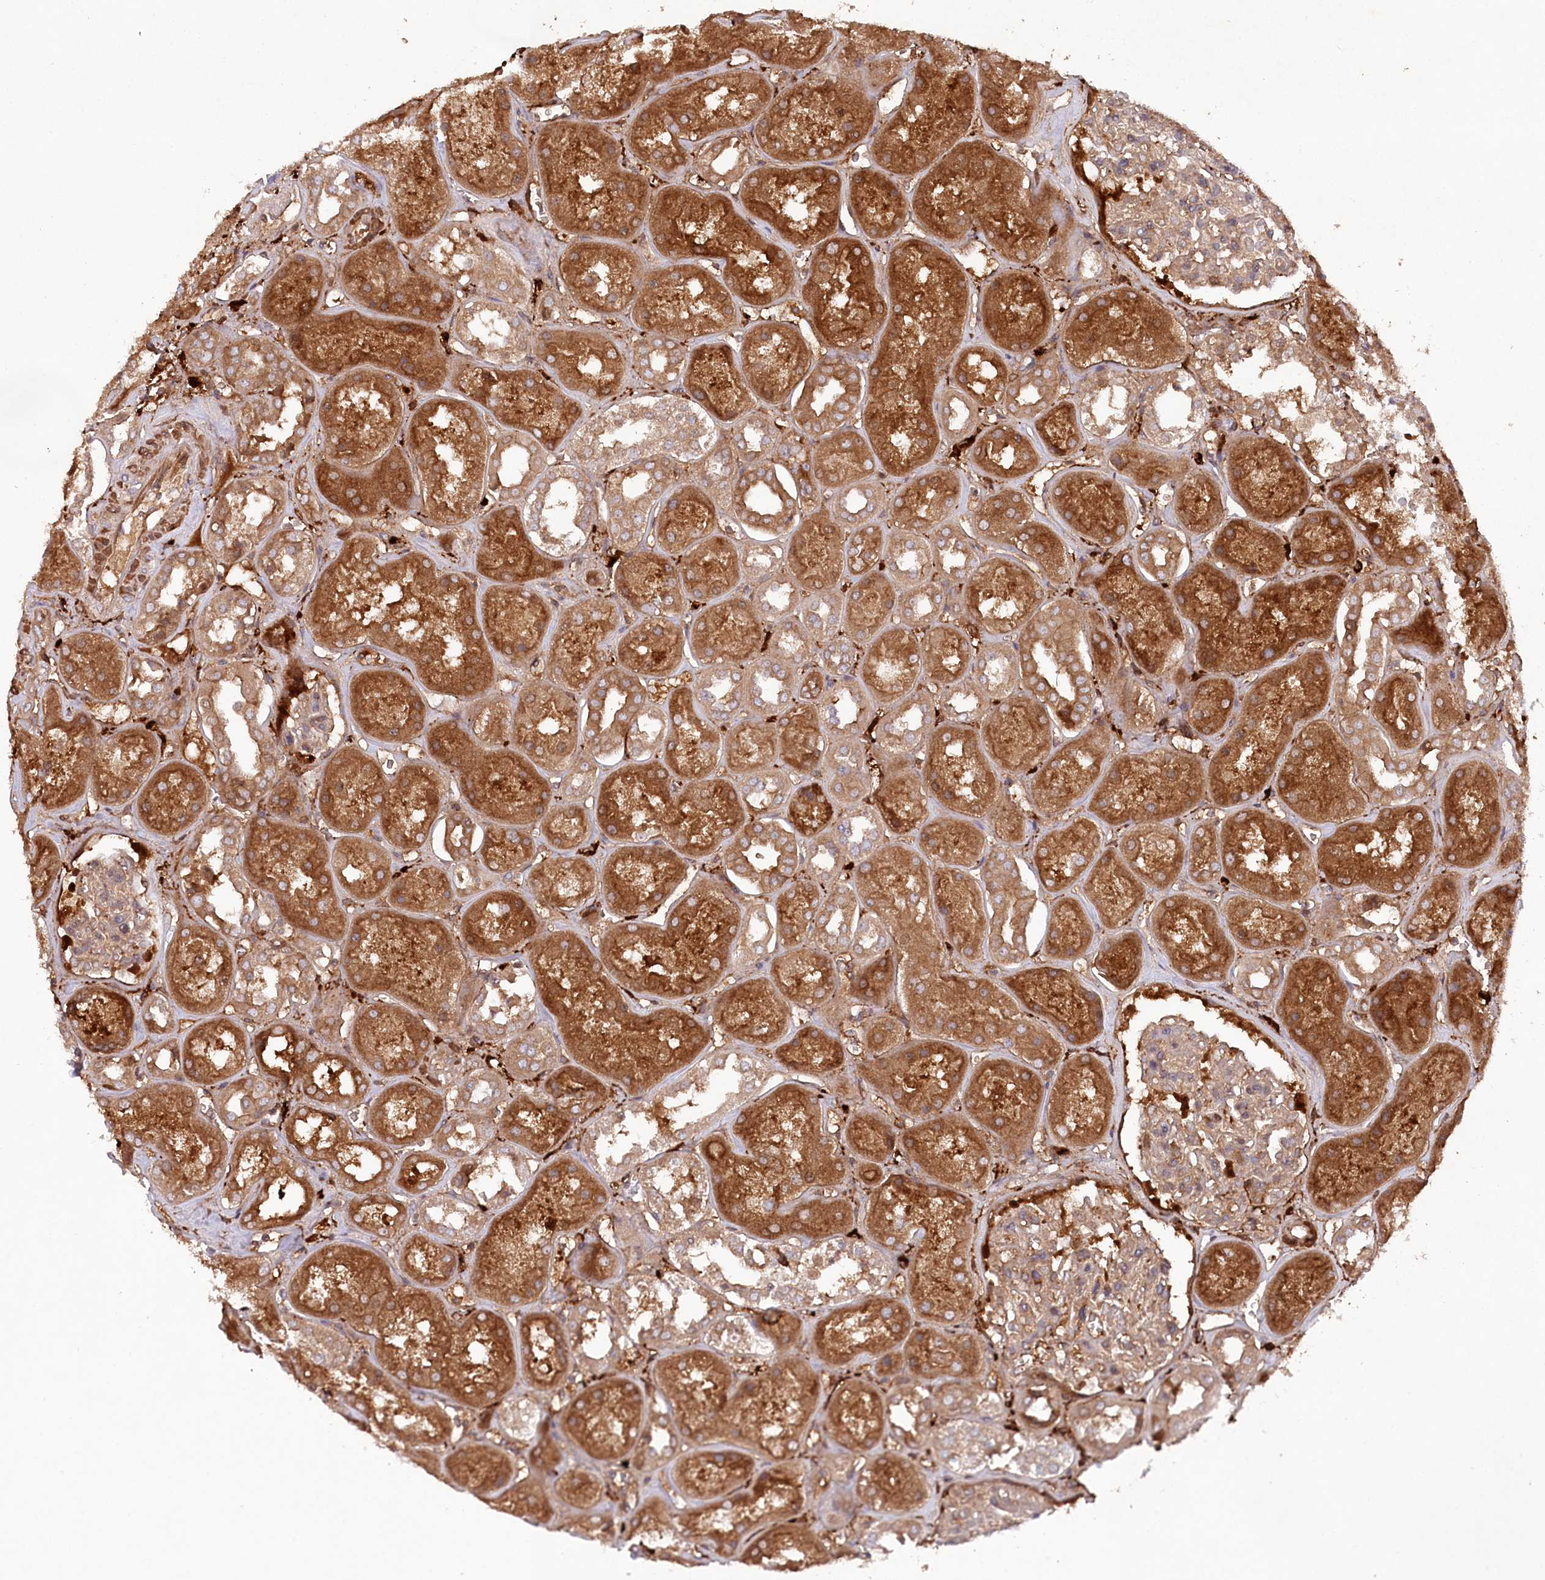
{"staining": {"intensity": "moderate", "quantity": ">75%", "location": "cytoplasmic/membranous"}, "tissue": "kidney", "cell_type": "Cells in glomeruli", "image_type": "normal", "snomed": [{"axis": "morphology", "description": "Normal tissue, NOS"}, {"axis": "topography", "description": "Kidney"}], "caption": "Immunohistochemical staining of normal kidney shows moderate cytoplasmic/membranous protein staining in about >75% of cells in glomeruli.", "gene": "PPP1R21", "patient": {"sex": "male", "age": 70}}